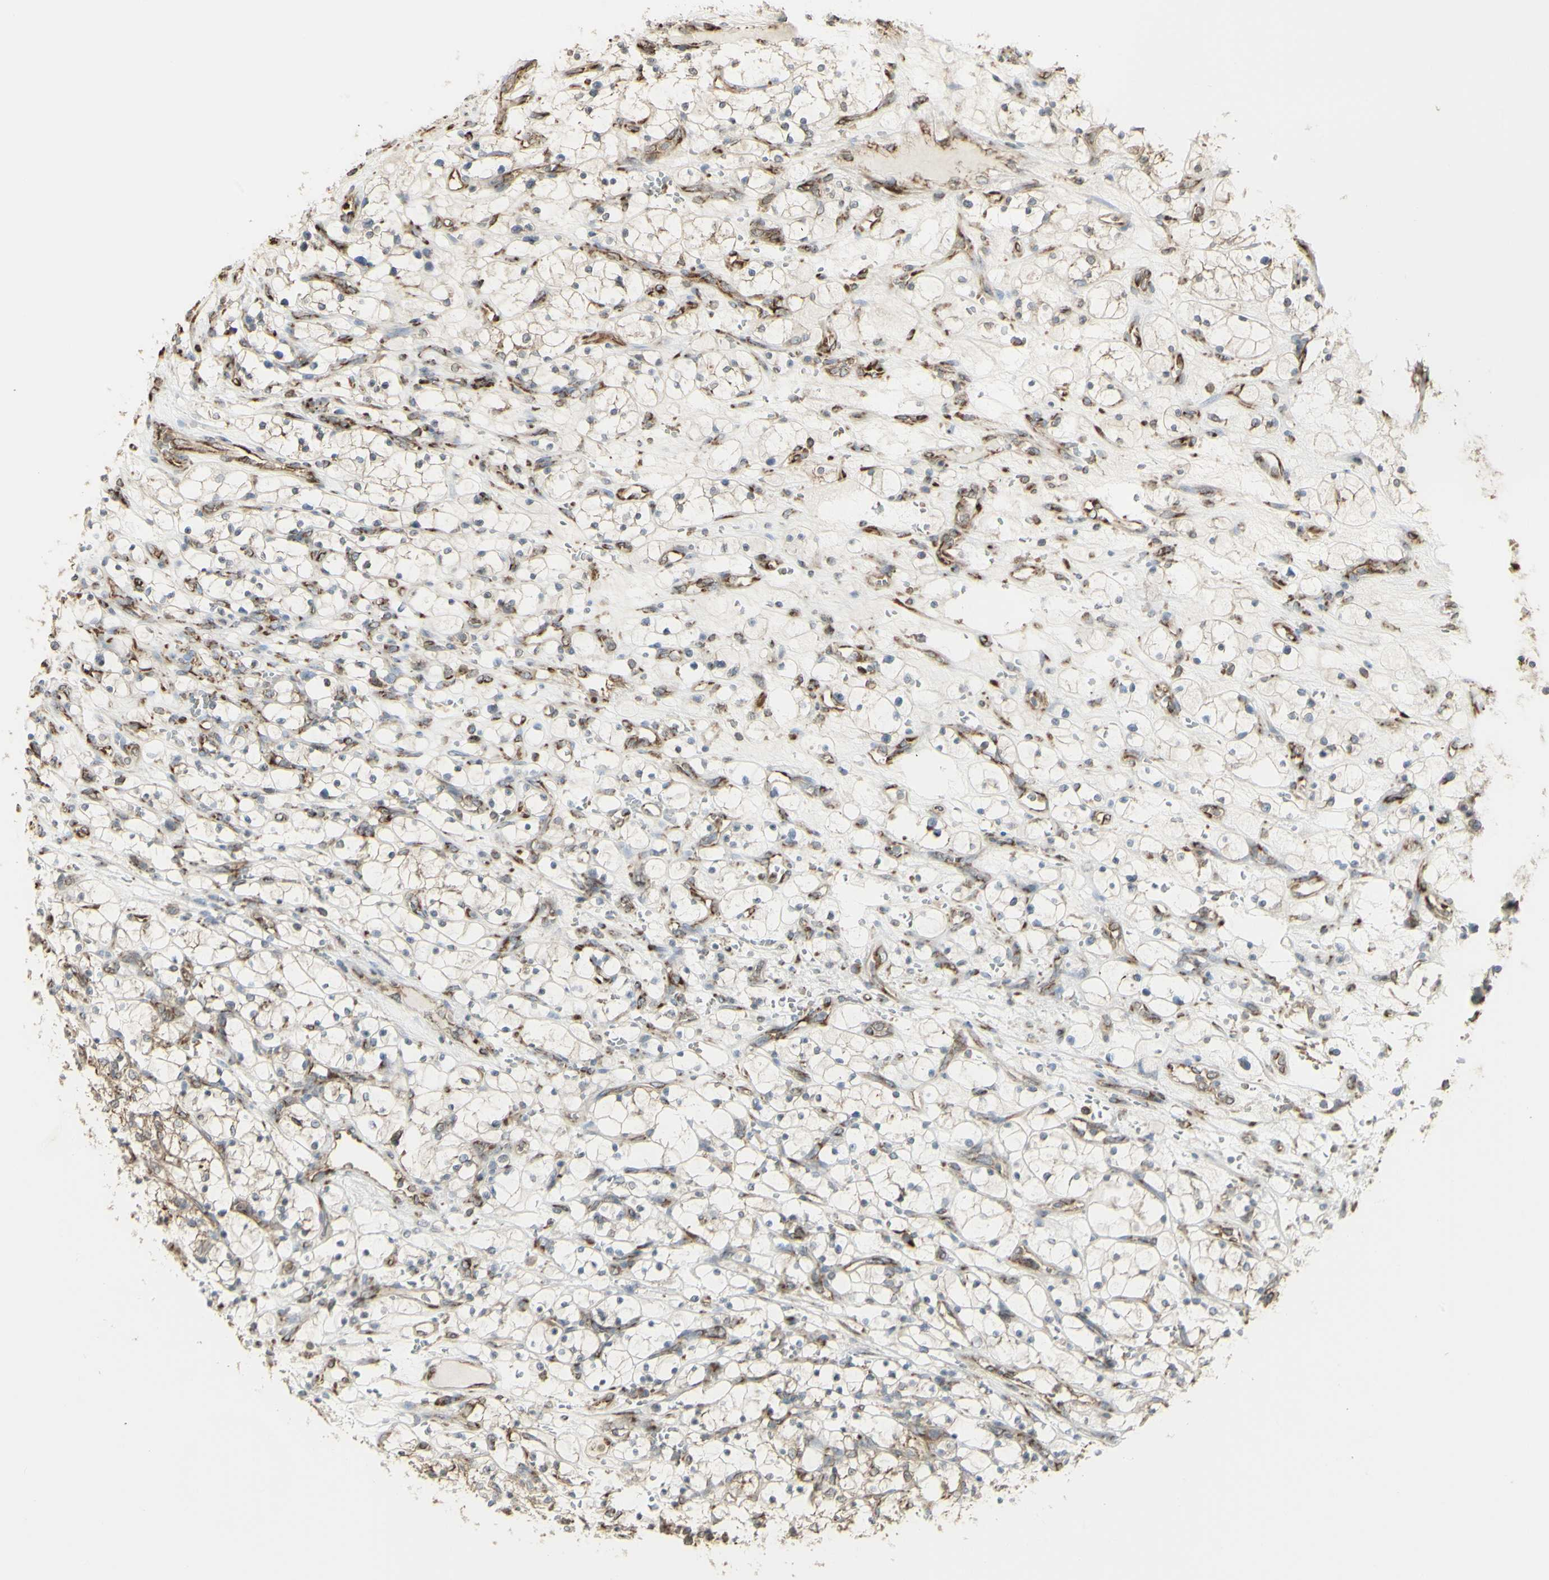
{"staining": {"intensity": "weak", "quantity": ">75%", "location": "cytoplasmic/membranous"}, "tissue": "renal cancer", "cell_type": "Tumor cells", "image_type": "cancer", "snomed": [{"axis": "morphology", "description": "Adenocarcinoma, NOS"}, {"axis": "topography", "description": "Kidney"}], "caption": "Protein staining of renal cancer tissue exhibits weak cytoplasmic/membranous expression in about >75% of tumor cells. The staining was performed using DAB, with brown indicating positive protein expression. Nuclei are stained blue with hematoxylin.", "gene": "EEF1B2", "patient": {"sex": "female", "age": 69}}